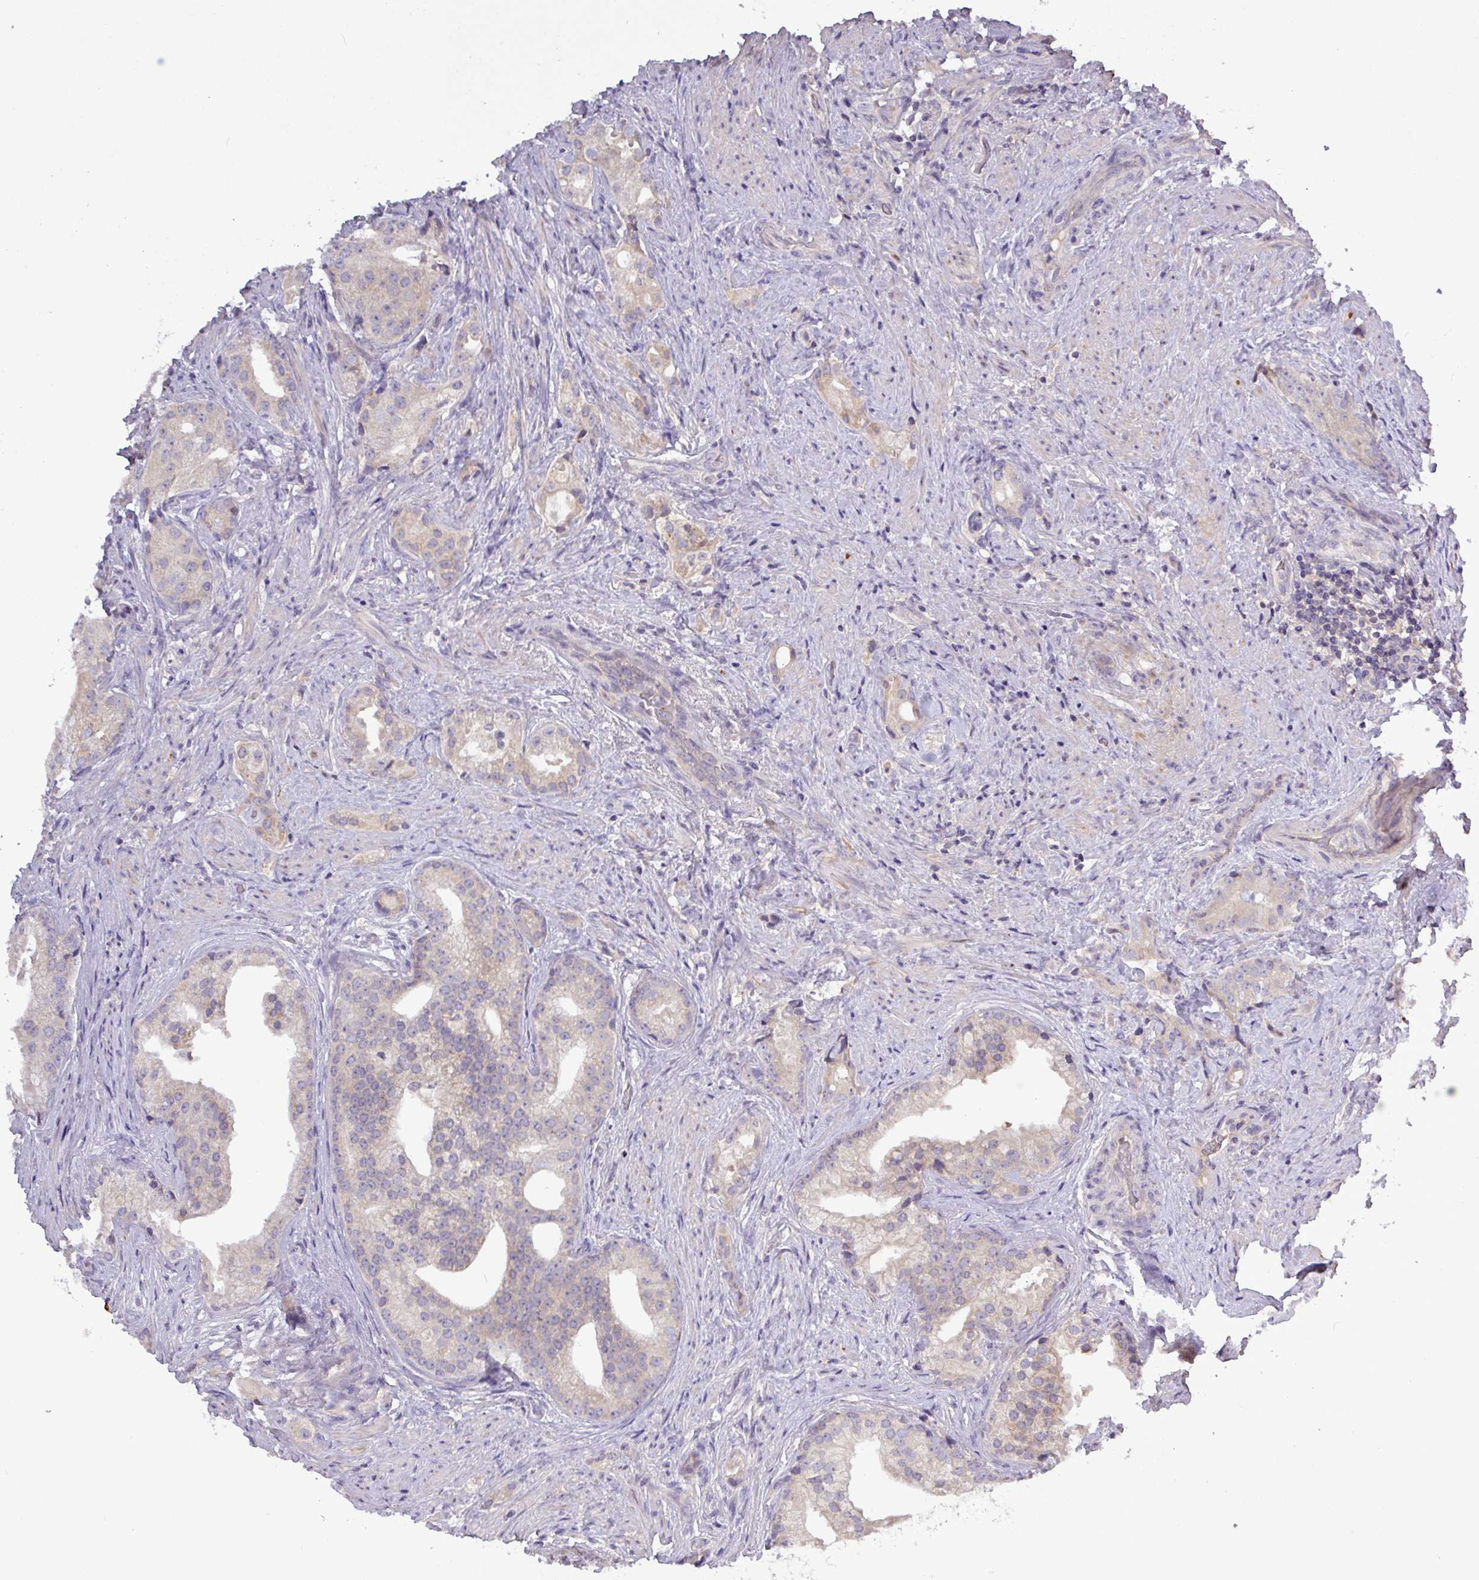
{"staining": {"intensity": "negative", "quantity": "none", "location": "none"}, "tissue": "prostate cancer", "cell_type": "Tumor cells", "image_type": "cancer", "snomed": [{"axis": "morphology", "description": "Adenocarcinoma, Low grade"}, {"axis": "topography", "description": "Prostate"}], "caption": "A micrograph of human adenocarcinoma (low-grade) (prostate) is negative for staining in tumor cells.", "gene": "TMEM62", "patient": {"sex": "male", "age": 71}}